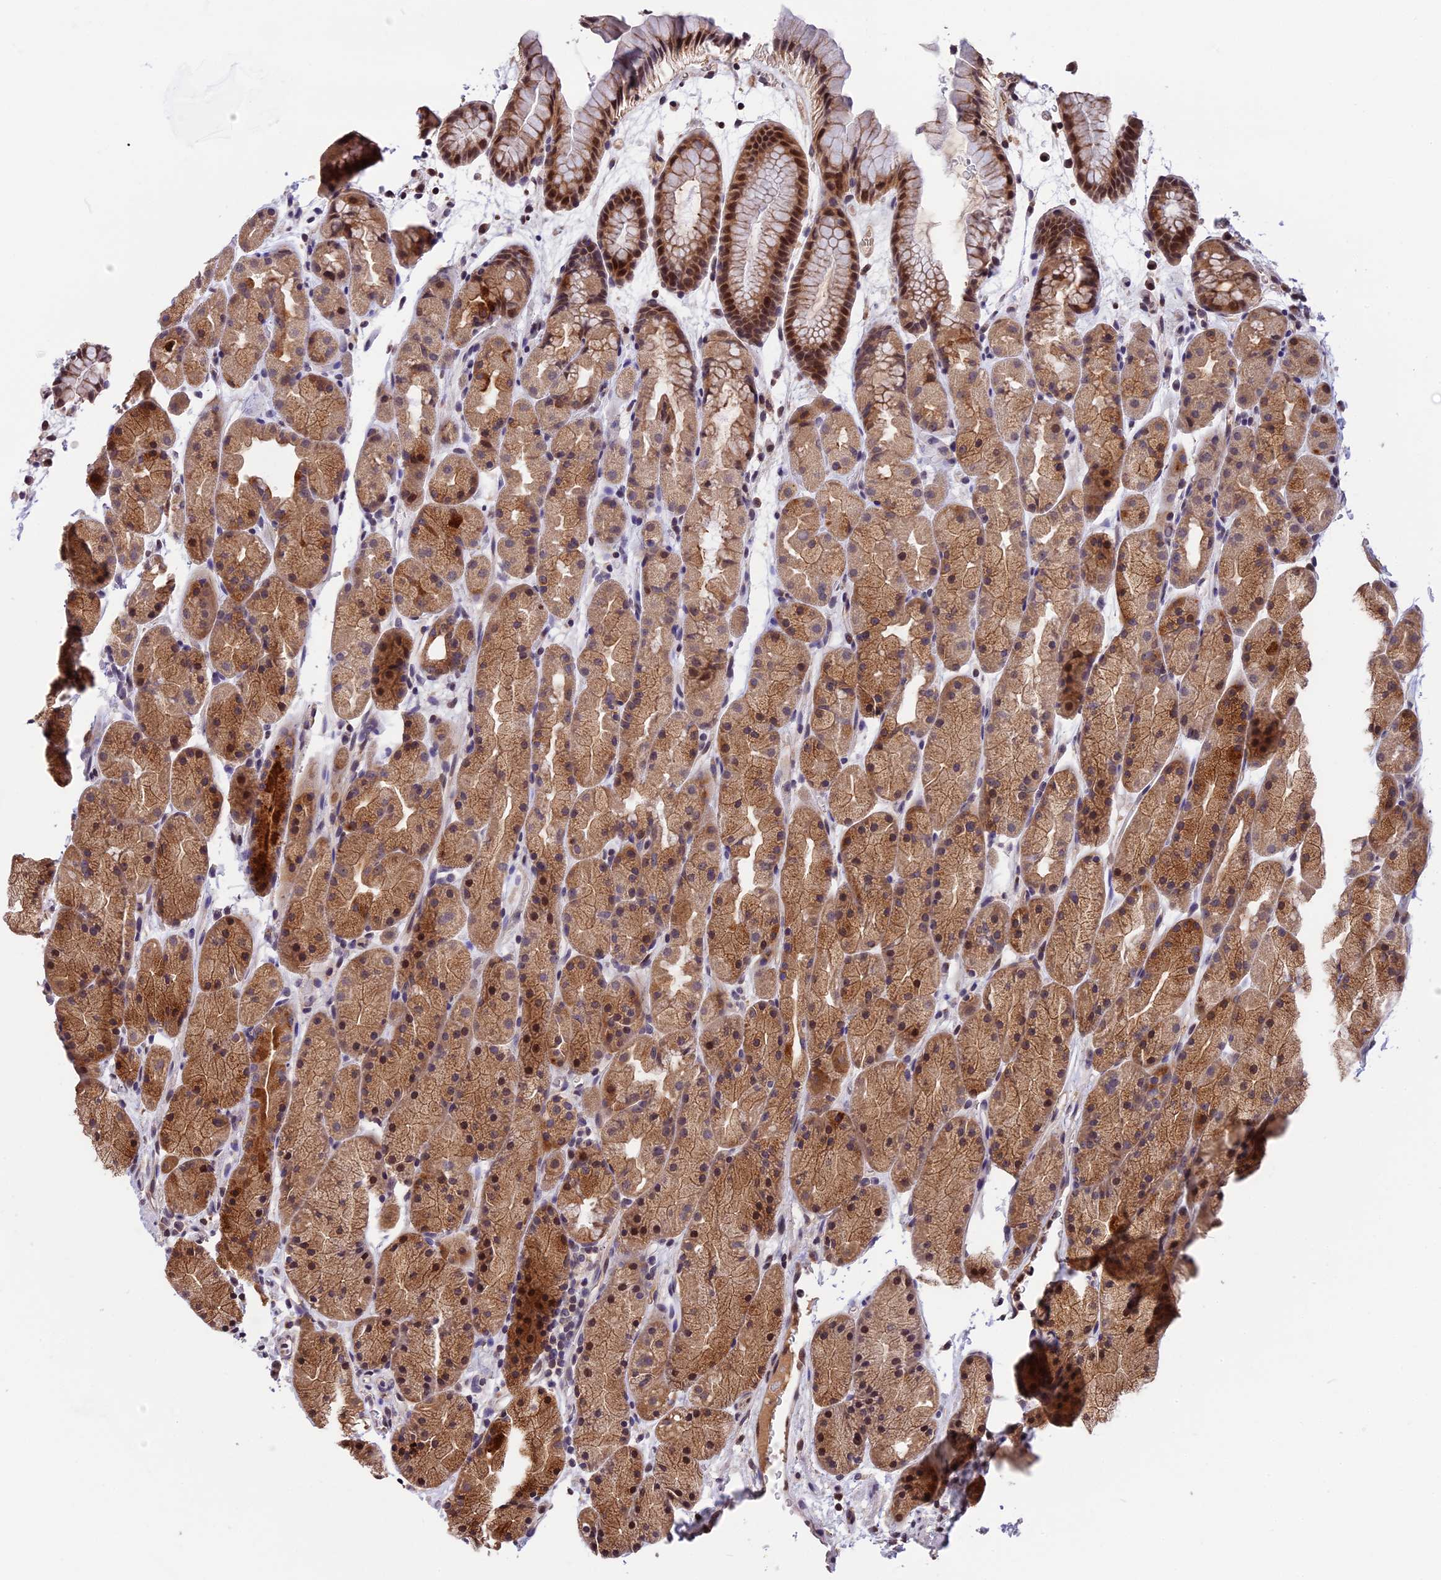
{"staining": {"intensity": "moderate", "quantity": ">75%", "location": "cytoplasmic/membranous,nuclear"}, "tissue": "stomach", "cell_type": "Glandular cells", "image_type": "normal", "snomed": [{"axis": "morphology", "description": "Normal tissue, NOS"}, {"axis": "topography", "description": "Stomach, upper"}, {"axis": "topography", "description": "Stomach"}], "caption": "Glandular cells demonstrate medium levels of moderate cytoplasmic/membranous,nuclear positivity in about >75% of cells in normal human stomach. The protein is shown in brown color, while the nuclei are stained blue.", "gene": "RERGL", "patient": {"sex": "male", "age": 47}}